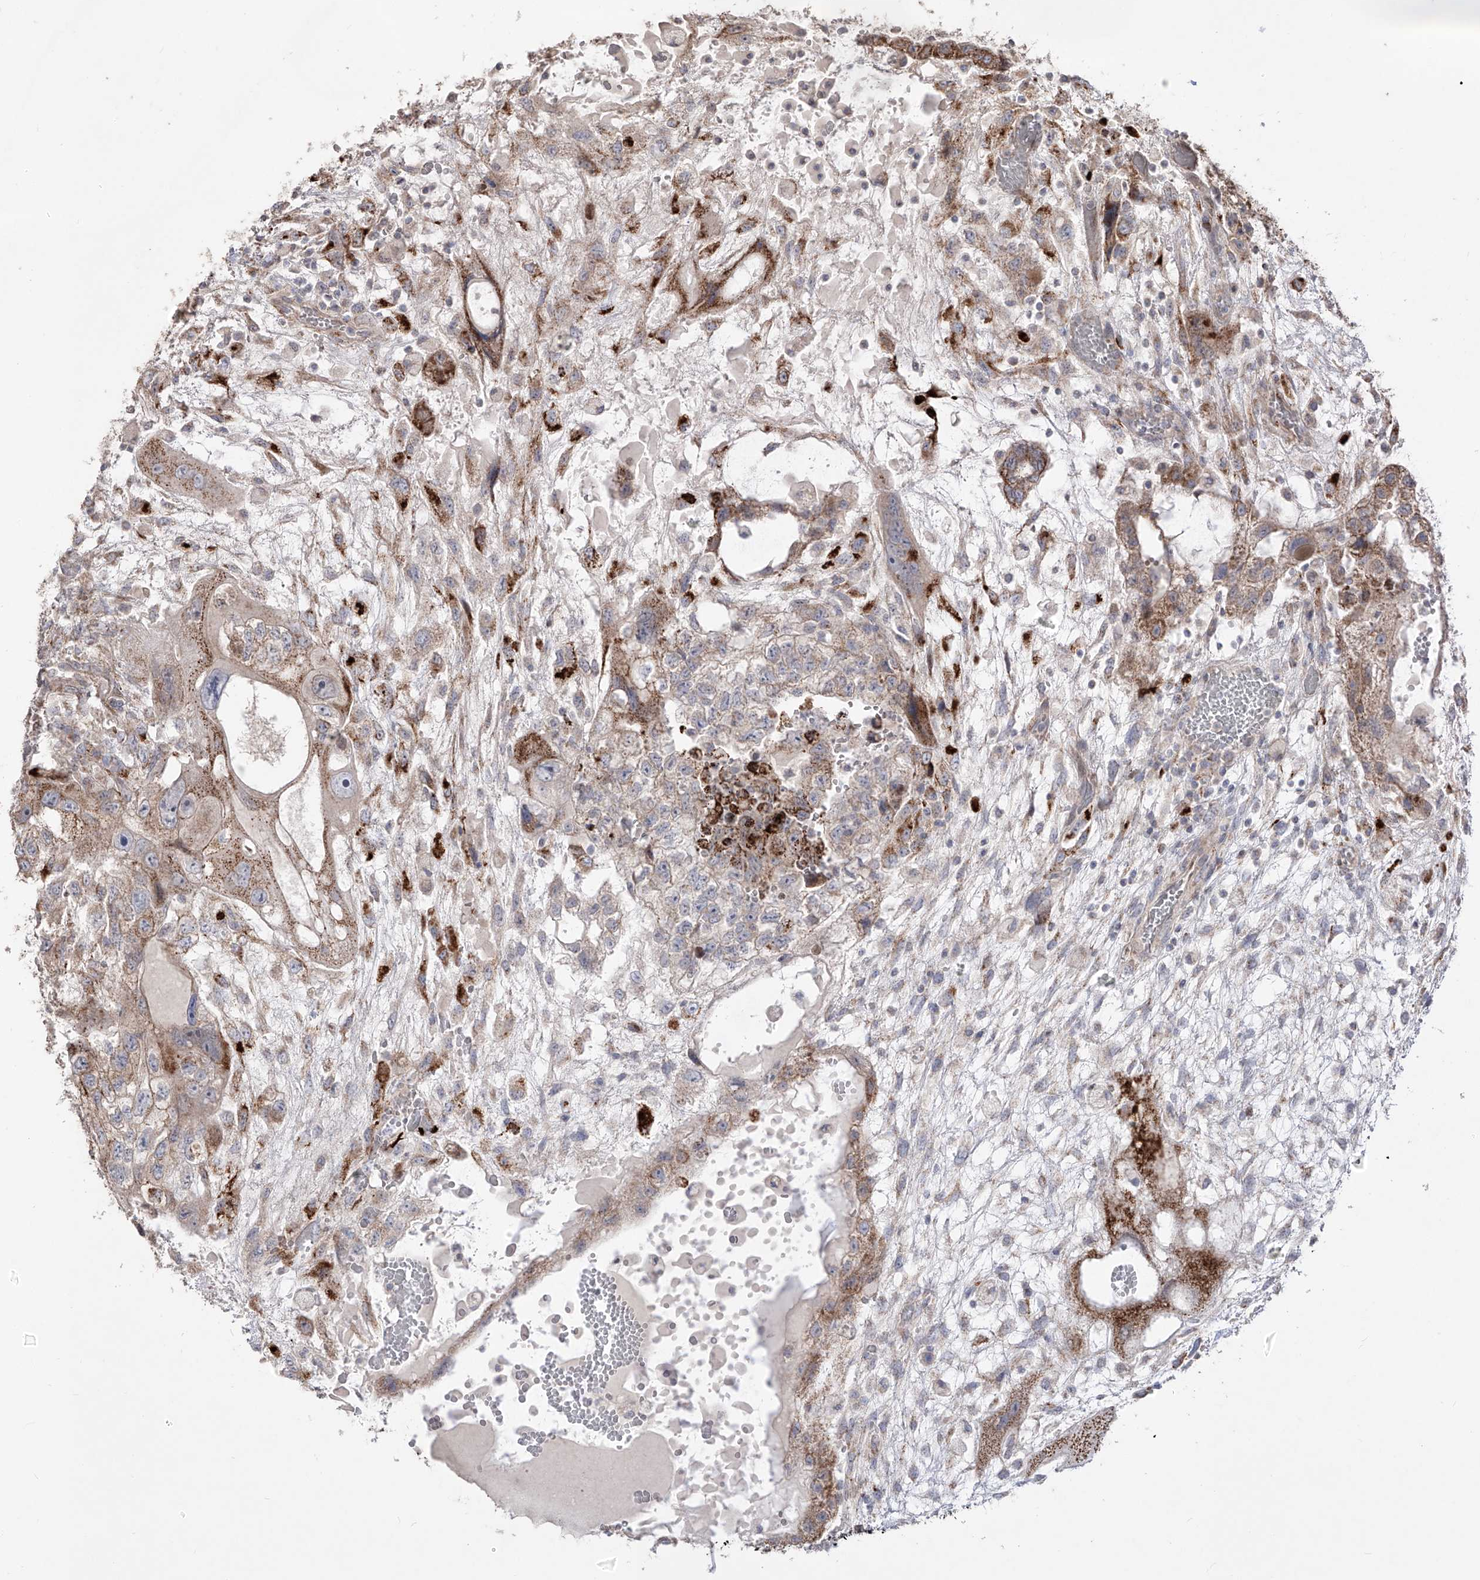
{"staining": {"intensity": "moderate", "quantity": ">75%", "location": "cytoplasmic/membranous"}, "tissue": "testis cancer", "cell_type": "Tumor cells", "image_type": "cancer", "snomed": [{"axis": "morphology", "description": "Carcinoma, Embryonal, NOS"}, {"axis": "topography", "description": "Testis"}], "caption": "Protein expression by immunohistochemistry exhibits moderate cytoplasmic/membranous expression in approximately >75% of tumor cells in embryonal carcinoma (testis). Using DAB (brown) and hematoxylin (blue) stains, captured at high magnification using brightfield microscopy.", "gene": "YKT6", "patient": {"sex": "male", "age": 36}}